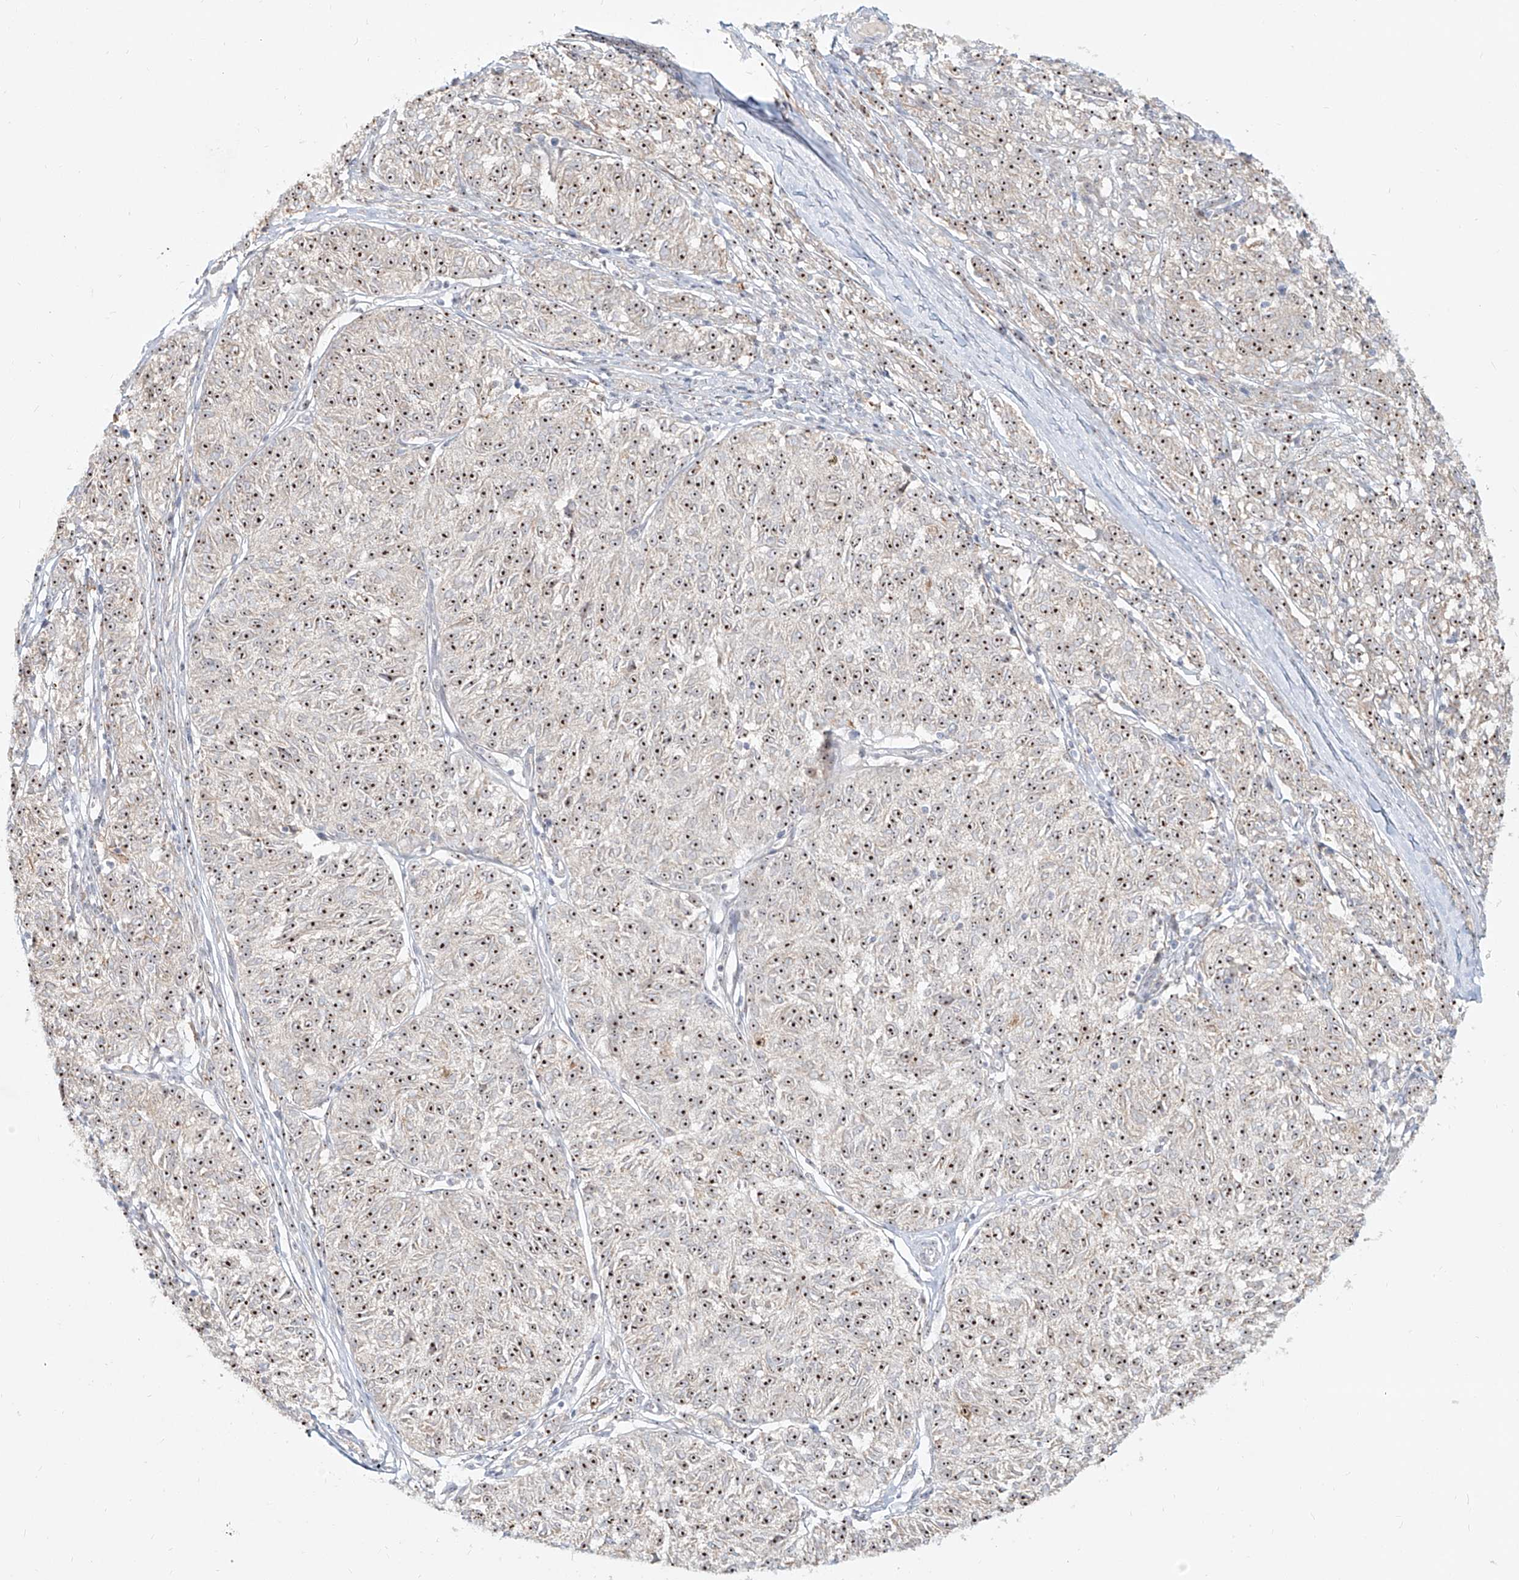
{"staining": {"intensity": "strong", "quantity": ">75%", "location": "nuclear"}, "tissue": "melanoma", "cell_type": "Tumor cells", "image_type": "cancer", "snomed": [{"axis": "morphology", "description": "Malignant melanoma, NOS"}, {"axis": "topography", "description": "Skin"}], "caption": "Protein expression analysis of melanoma displays strong nuclear expression in about >75% of tumor cells.", "gene": "BYSL", "patient": {"sex": "female", "age": 72}}